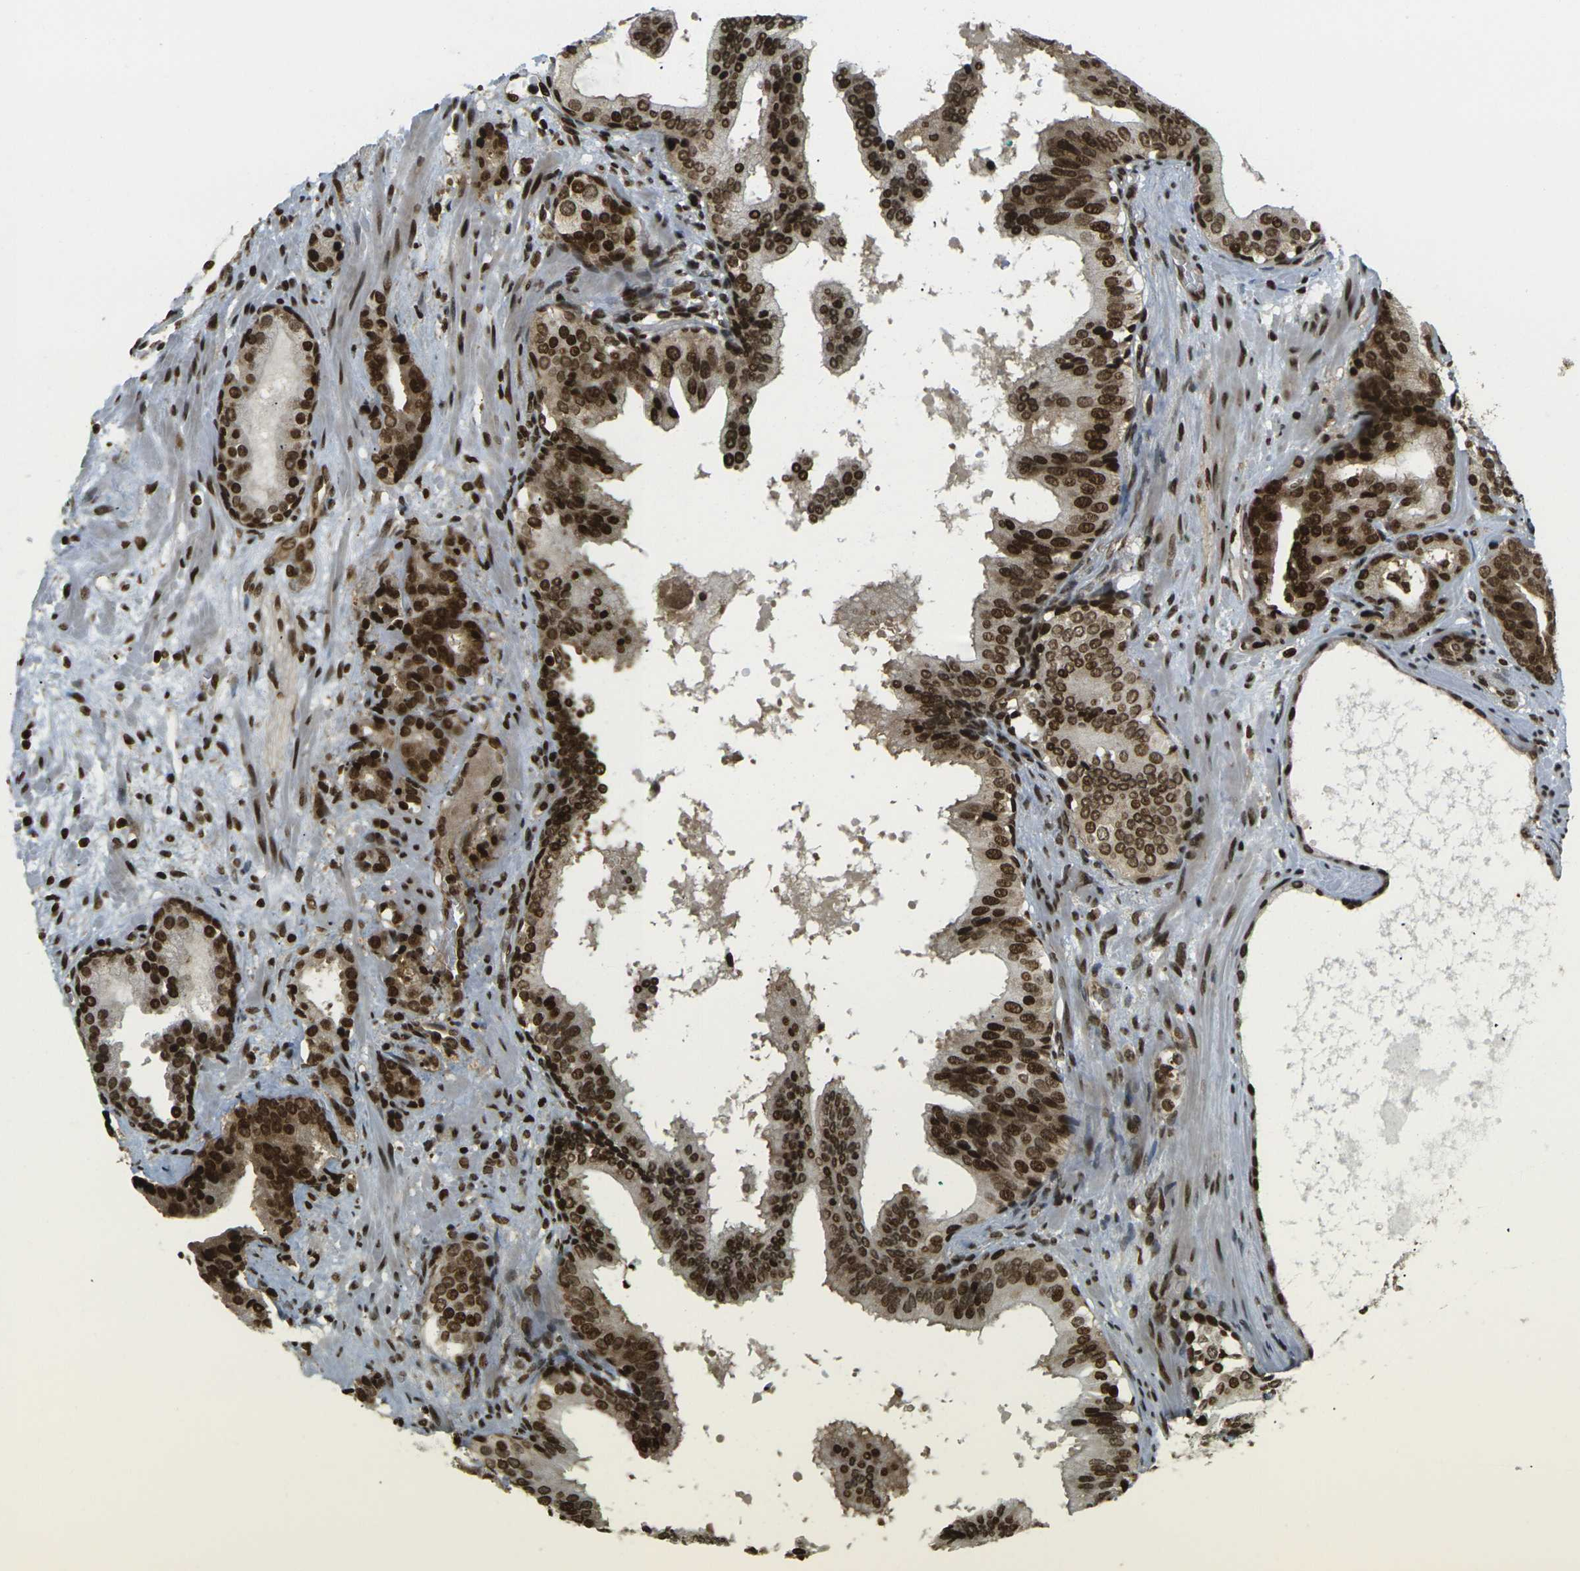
{"staining": {"intensity": "strong", "quantity": ">75%", "location": "cytoplasmic/membranous,nuclear"}, "tissue": "prostate cancer", "cell_type": "Tumor cells", "image_type": "cancer", "snomed": [{"axis": "morphology", "description": "Adenocarcinoma, Low grade"}, {"axis": "topography", "description": "Prostate"}], "caption": "This histopathology image displays immunohistochemistry (IHC) staining of human adenocarcinoma (low-grade) (prostate), with high strong cytoplasmic/membranous and nuclear staining in about >75% of tumor cells.", "gene": "RUVBL2", "patient": {"sex": "male", "age": 63}}